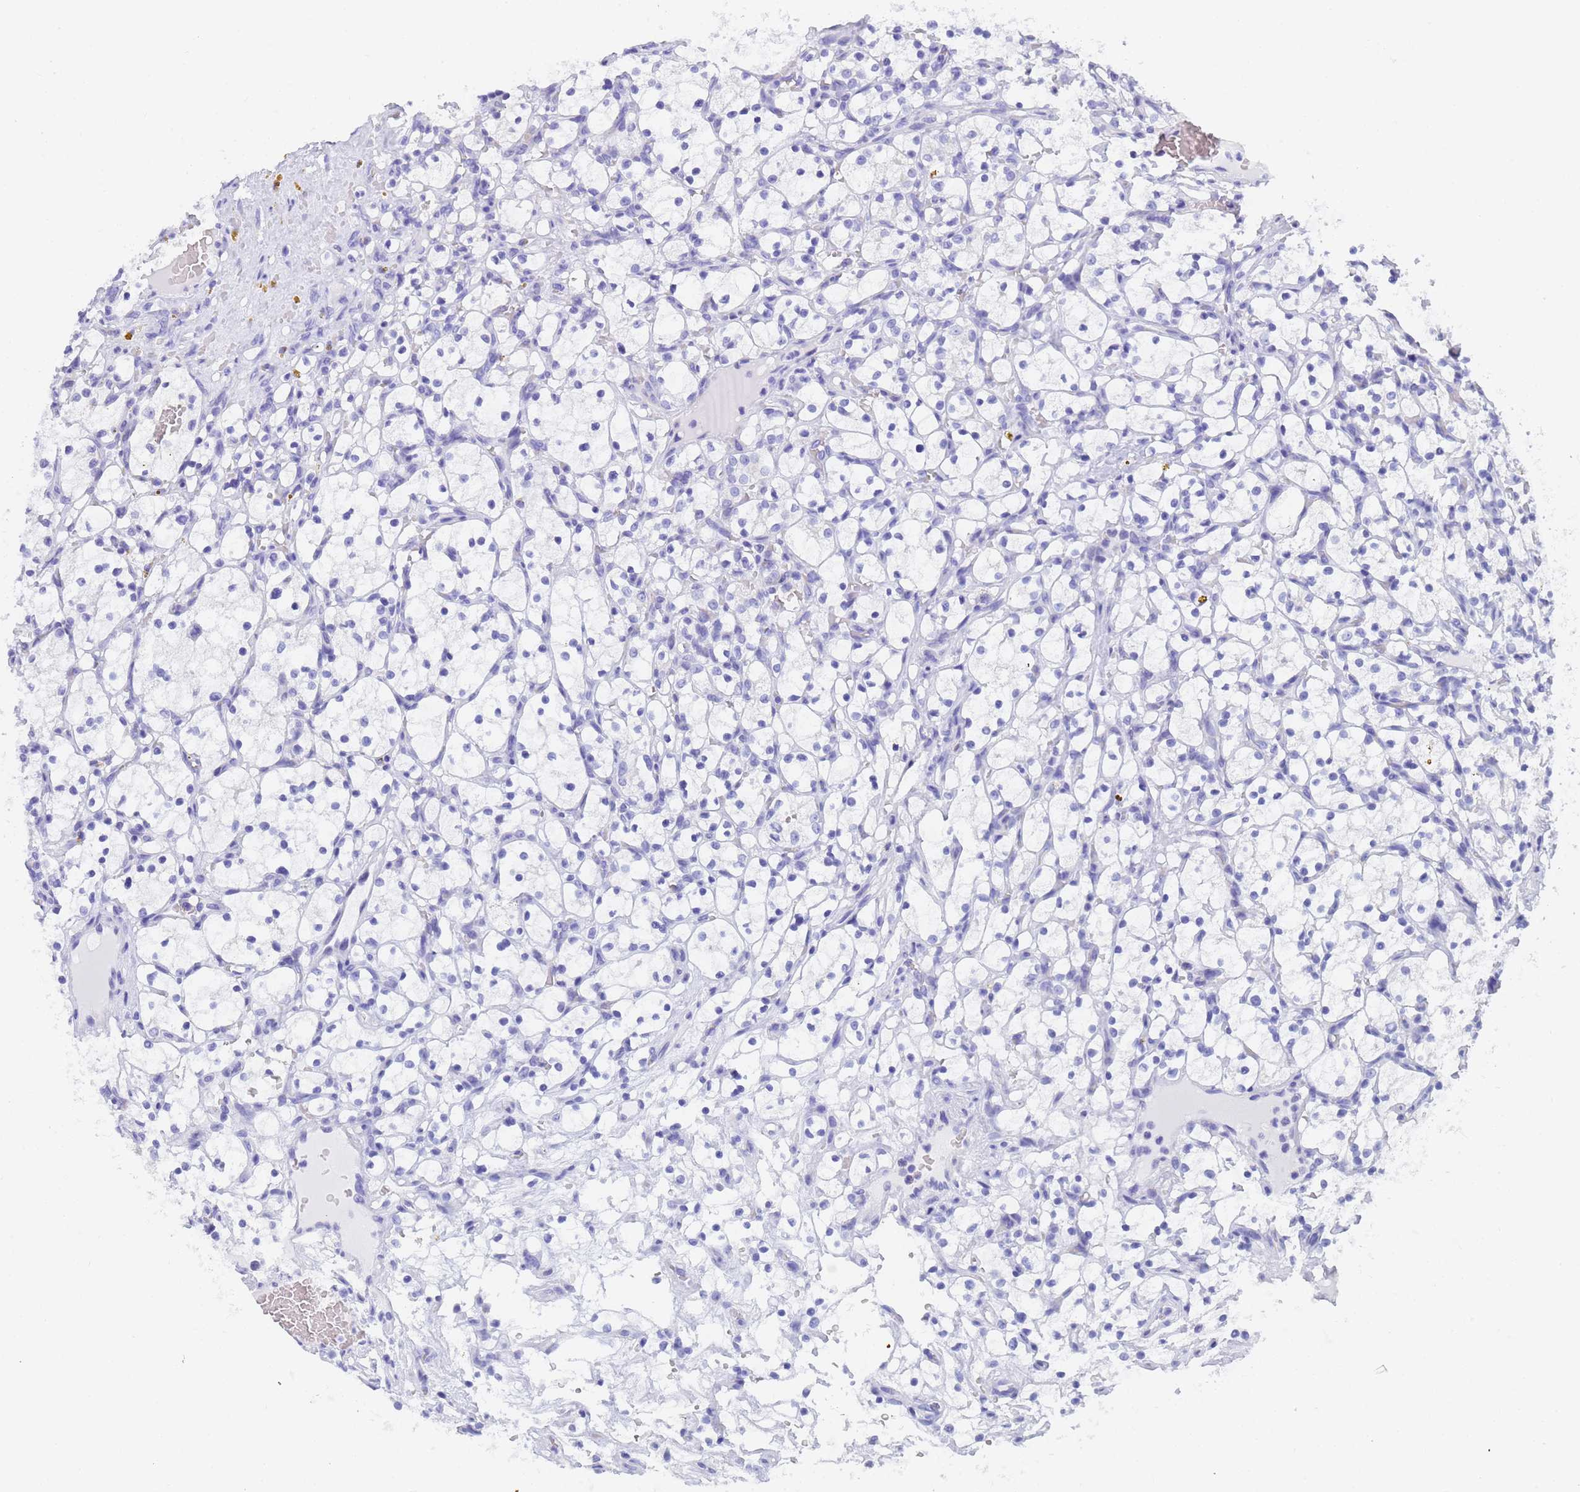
{"staining": {"intensity": "negative", "quantity": "none", "location": "none"}, "tissue": "renal cancer", "cell_type": "Tumor cells", "image_type": "cancer", "snomed": [{"axis": "morphology", "description": "Adenocarcinoma, NOS"}, {"axis": "topography", "description": "Kidney"}], "caption": "The image displays no significant staining in tumor cells of renal adenocarcinoma.", "gene": "STATH", "patient": {"sex": "female", "age": 69}}